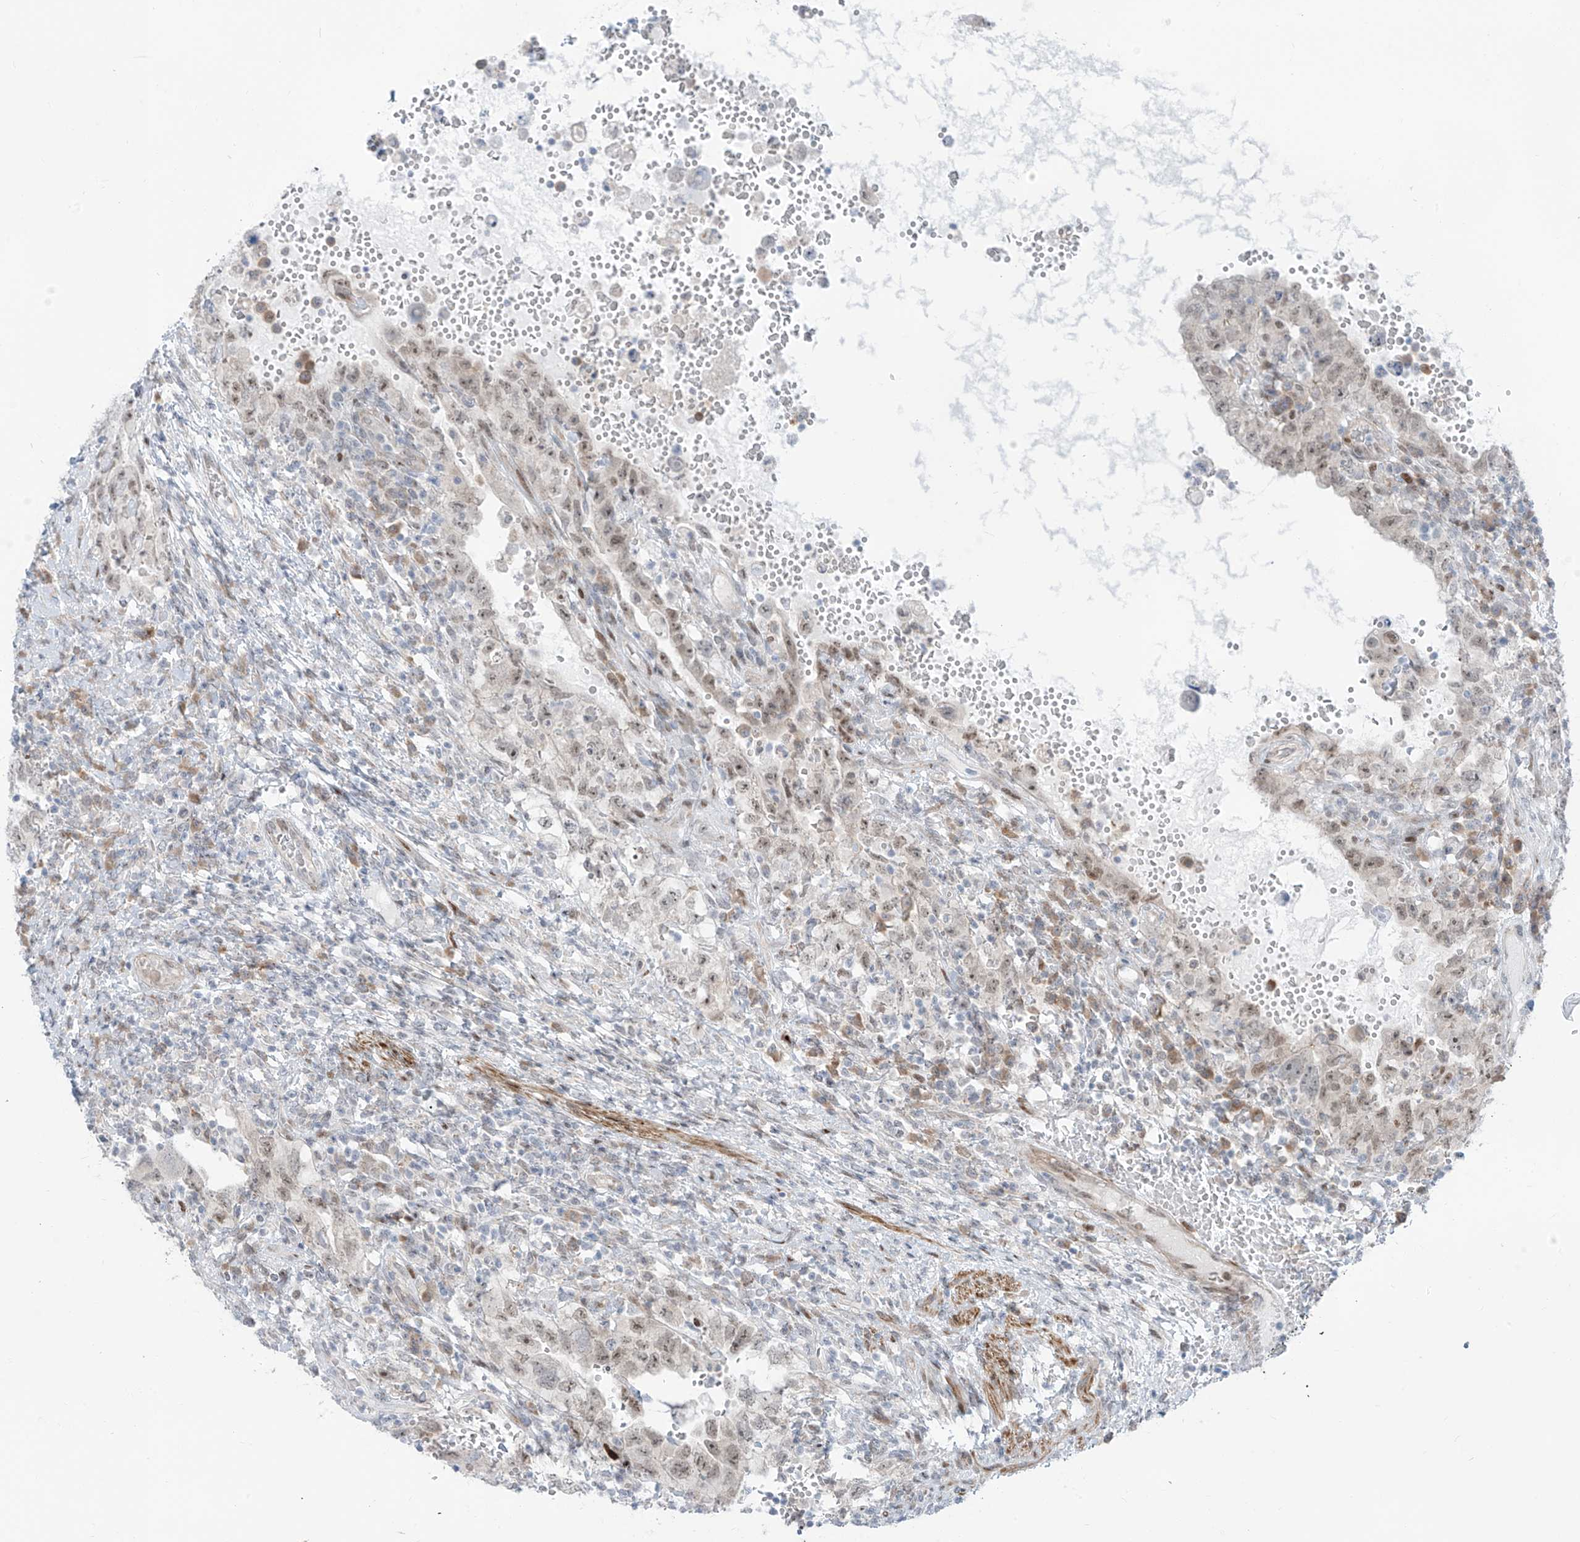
{"staining": {"intensity": "weak", "quantity": ">75%", "location": "nuclear"}, "tissue": "testis cancer", "cell_type": "Tumor cells", "image_type": "cancer", "snomed": [{"axis": "morphology", "description": "Carcinoma, Embryonal, NOS"}, {"axis": "topography", "description": "Testis"}], "caption": "Embryonal carcinoma (testis) was stained to show a protein in brown. There is low levels of weak nuclear staining in about >75% of tumor cells. (DAB IHC, brown staining for protein, blue staining for nuclei).", "gene": "LIN9", "patient": {"sex": "male", "age": 26}}